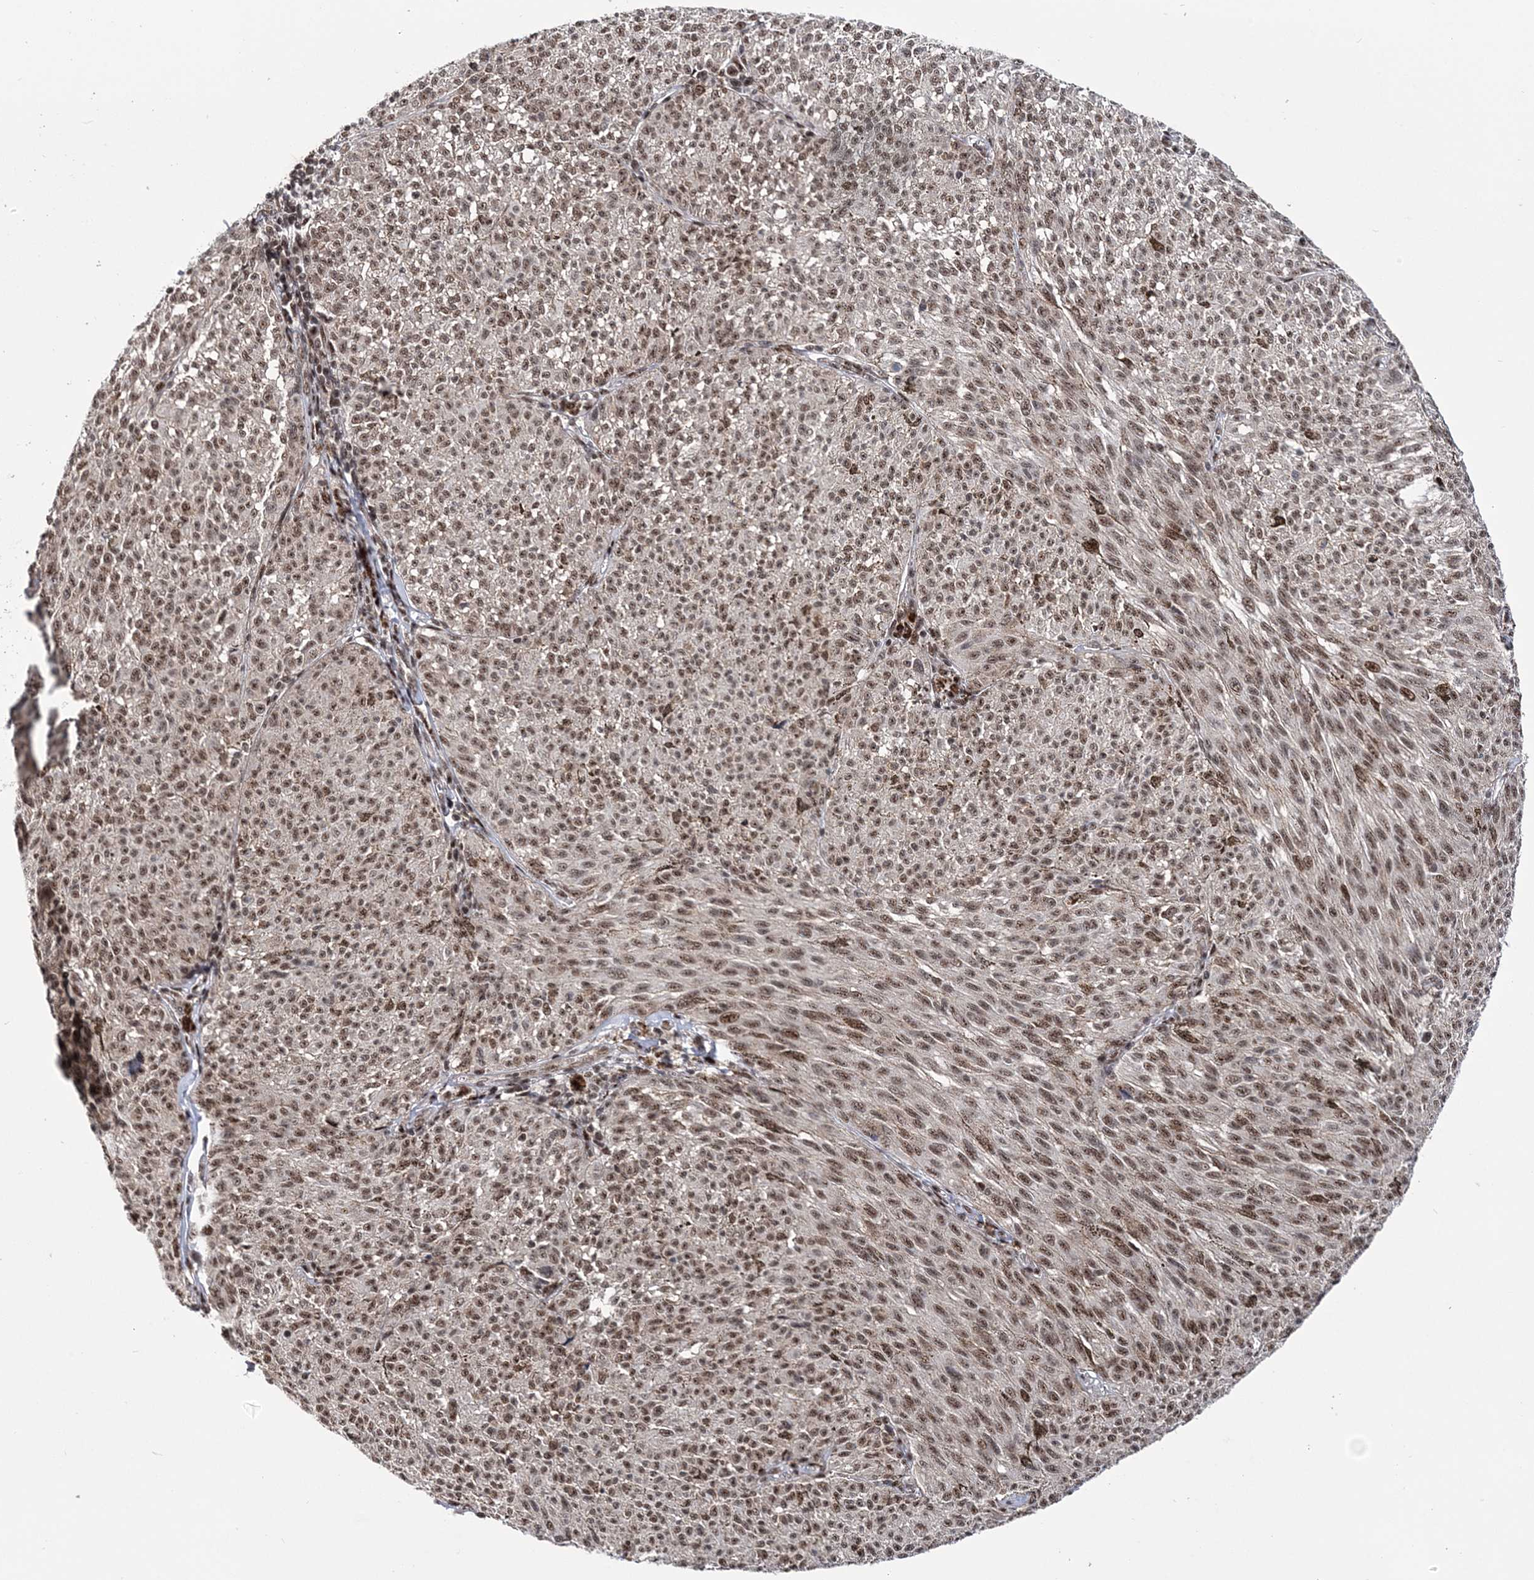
{"staining": {"intensity": "moderate", "quantity": ">75%", "location": "nuclear"}, "tissue": "melanoma", "cell_type": "Tumor cells", "image_type": "cancer", "snomed": [{"axis": "morphology", "description": "Malignant melanoma, NOS"}, {"axis": "topography", "description": "Skin"}], "caption": "IHC (DAB) staining of human melanoma shows moderate nuclear protein staining in approximately >75% of tumor cells.", "gene": "TATDN2", "patient": {"sex": "female", "age": 72}}